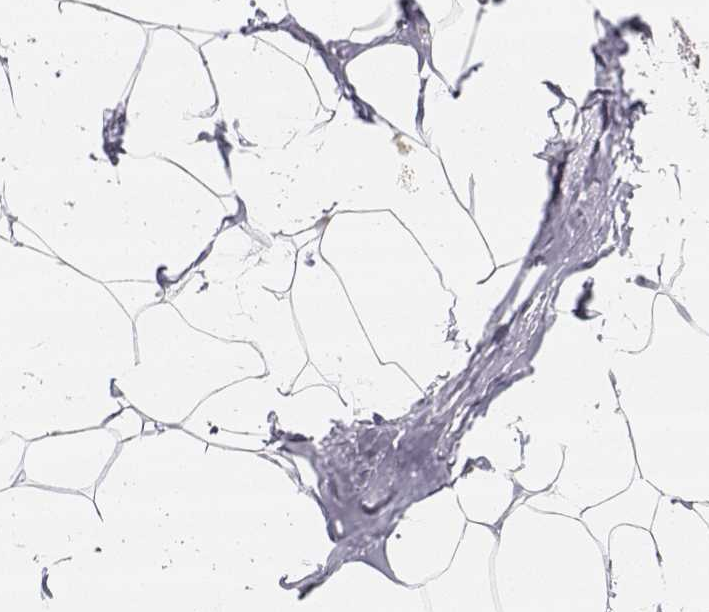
{"staining": {"intensity": "negative", "quantity": "none", "location": "none"}, "tissue": "breast", "cell_type": "Adipocytes", "image_type": "normal", "snomed": [{"axis": "morphology", "description": "Normal tissue, NOS"}, {"axis": "topography", "description": "Breast"}], "caption": "DAB (3,3'-diaminobenzidine) immunohistochemical staining of benign breast displays no significant staining in adipocytes. (DAB immunohistochemistry, high magnification).", "gene": "GLIPR1L2", "patient": {"sex": "female", "age": 32}}